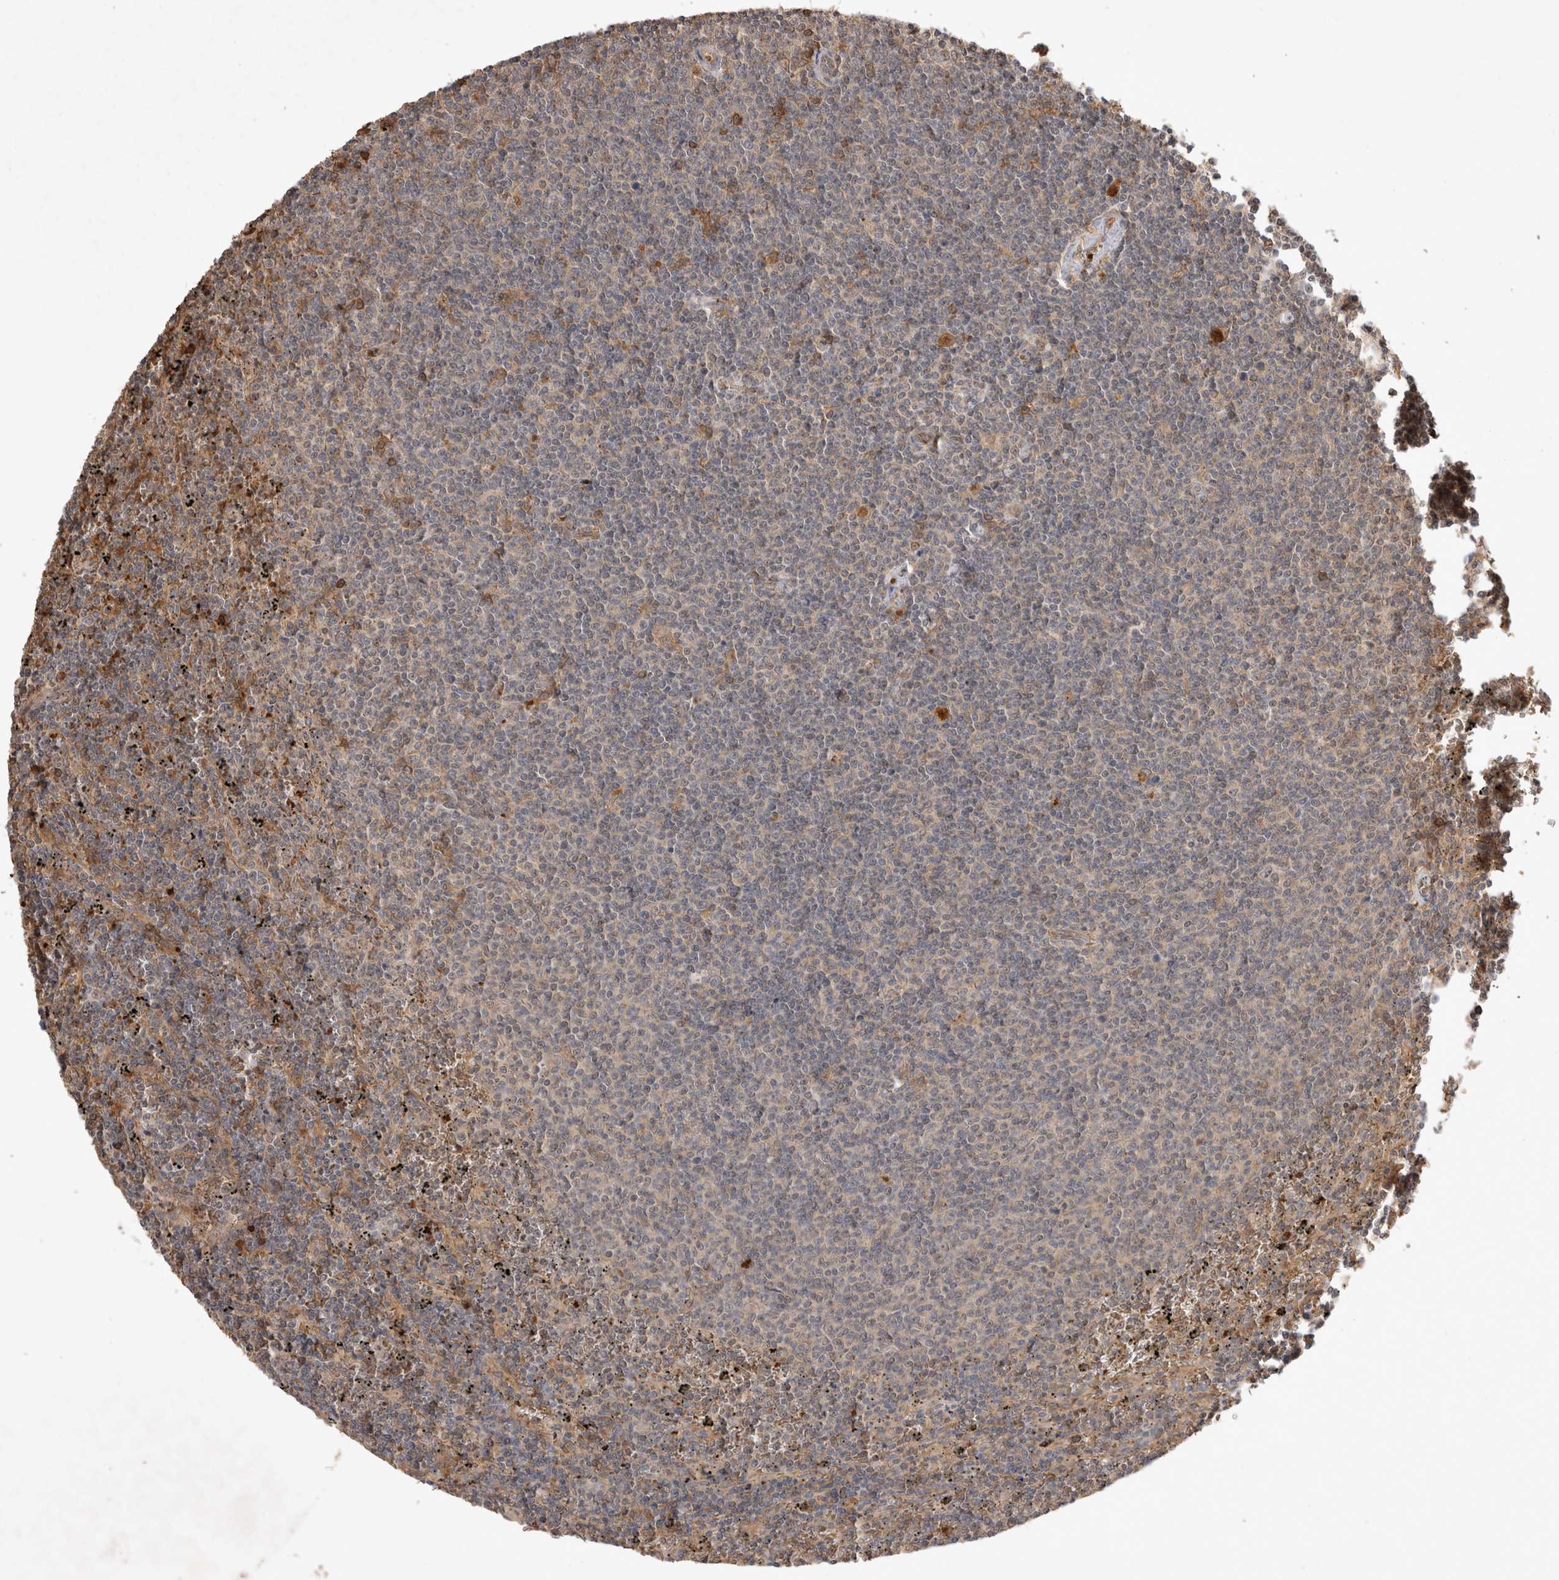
{"staining": {"intensity": "negative", "quantity": "none", "location": "none"}, "tissue": "lymphoma", "cell_type": "Tumor cells", "image_type": "cancer", "snomed": [{"axis": "morphology", "description": "Malignant lymphoma, non-Hodgkin's type, Low grade"}, {"axis": "topography", "description": "Spleen"}], "caption": "Immunohistochemistry (IHC) photomicrograph of neoplastic tissue: human malignant lymphoma, non-Hodgkin's type (low-grade) stained with DAB (3,3'-diaminobenzidine) demonstrates no significant protein positivity in tumor cells.", "gene": "FAM221A", "patient": {"sex": "female", "age": 50}}